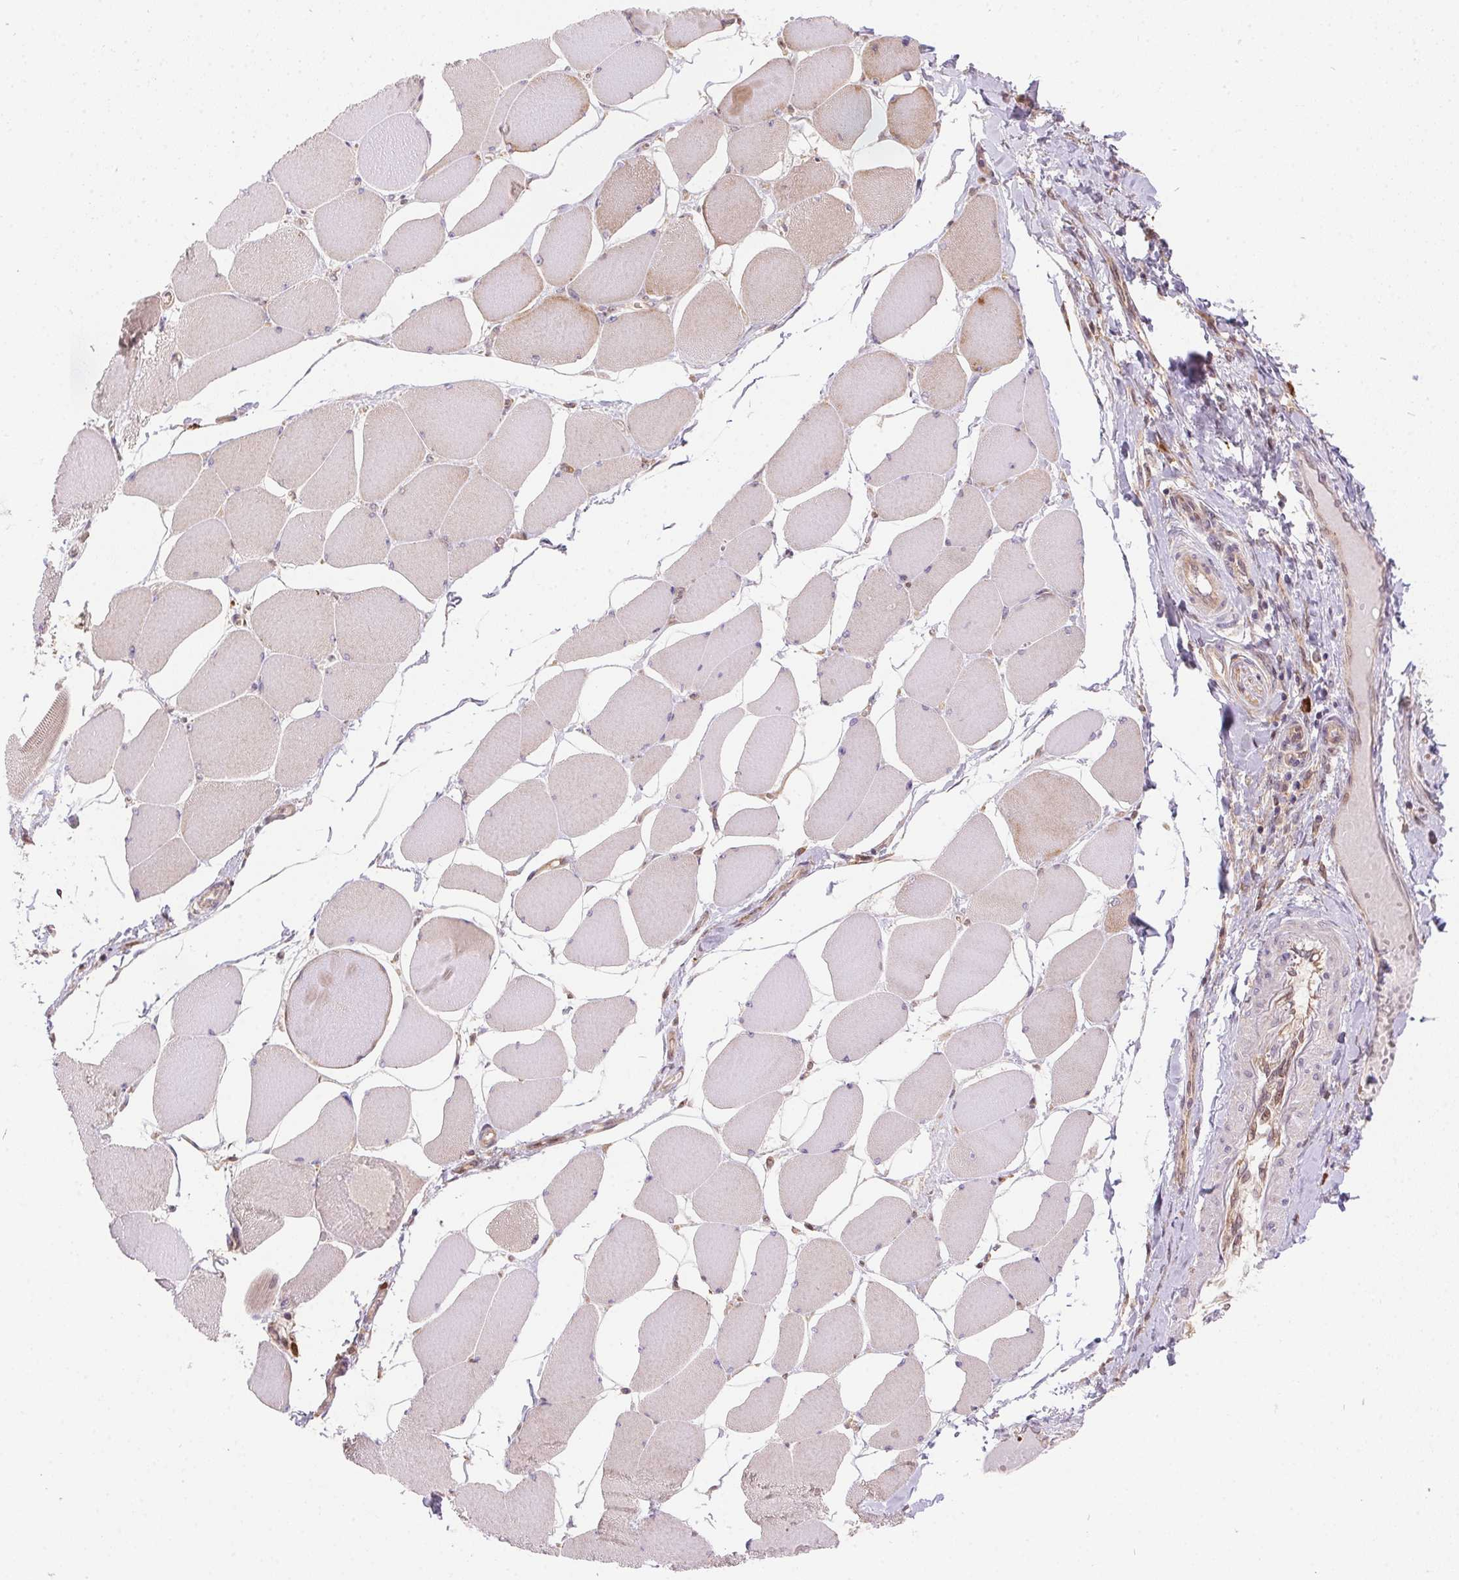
{"staining": {"intensity": "weak", "quantity": "<25%", "location": "cytoplasmic/membranous"}, "tissue": "skeletal muscle", "cell_type": "Myocytes", "image_type": "normal", "snomed": [{"axis": "morphology", "description": "Normal tissue, NOS"}, {"axis": "topography", "description": "Skeletal muscle"}], "caption": "Histopathology image shows no significant protein expression in myocytes of unremarkable skeletal muscle. (DAB (3,3'-diaminobenzidine) IHC, high magnification).", "gene": "NUDT16", "patient": {"sex": "female", "age": 75}}